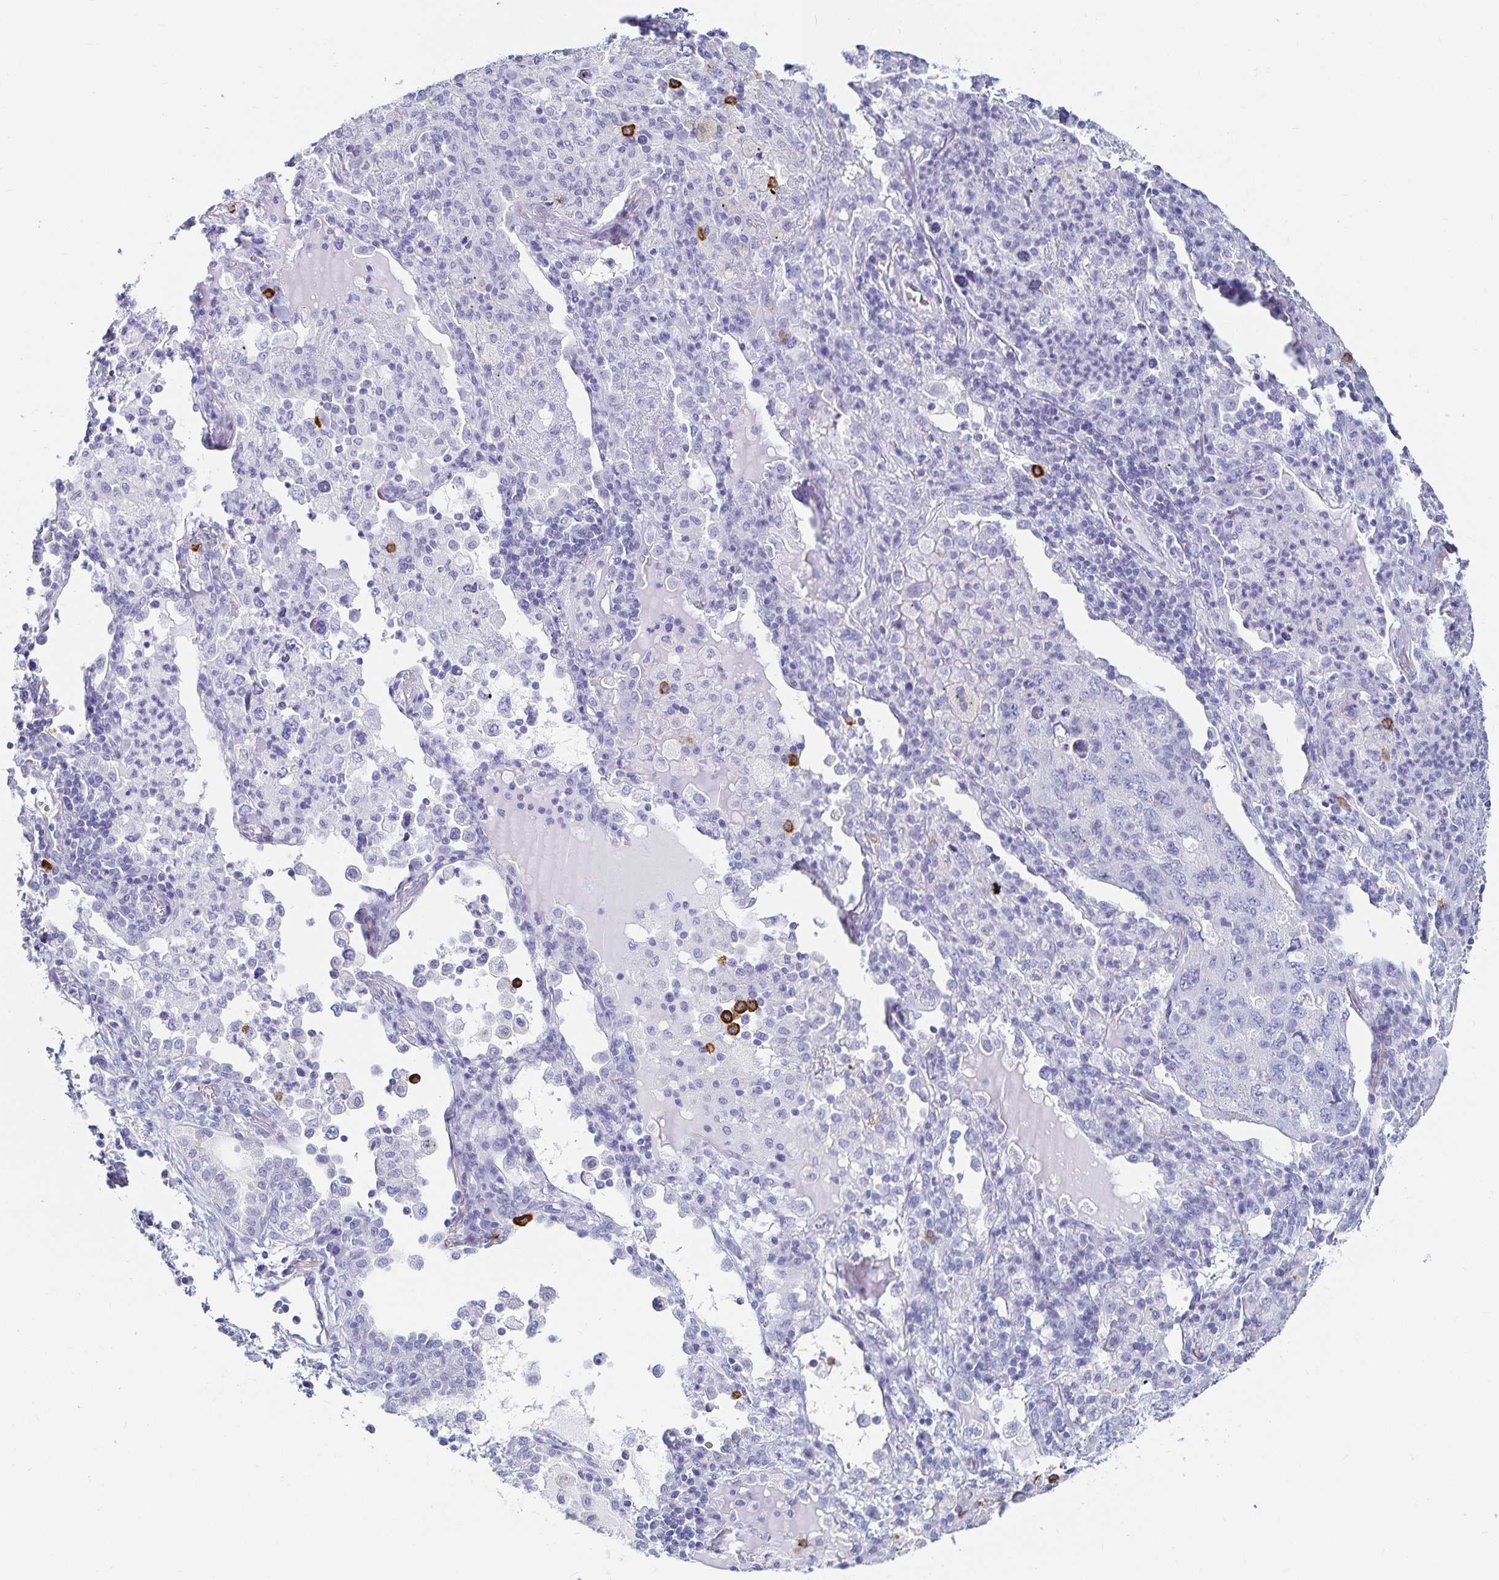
{"staining": {"intensity": "negative", "quantity": "none", "location": "none"}, "tissue": "lung cancer", "cell_type": "Tumor cells", "image_type": "cancer", "snomed": [{"axis": "morphology", "description": "Adenocarcinoma, NOS"}, {"axis": "topography", "description": "Lung"}], "caption": "High power microscopy photomicrograph of an immunohistochemistry image of lung cancer (adenocarcinoma), revealing no significant expression in tumor cells.", "gene": "TNIP1", "patient": {"sex": "female", "age": 57}}